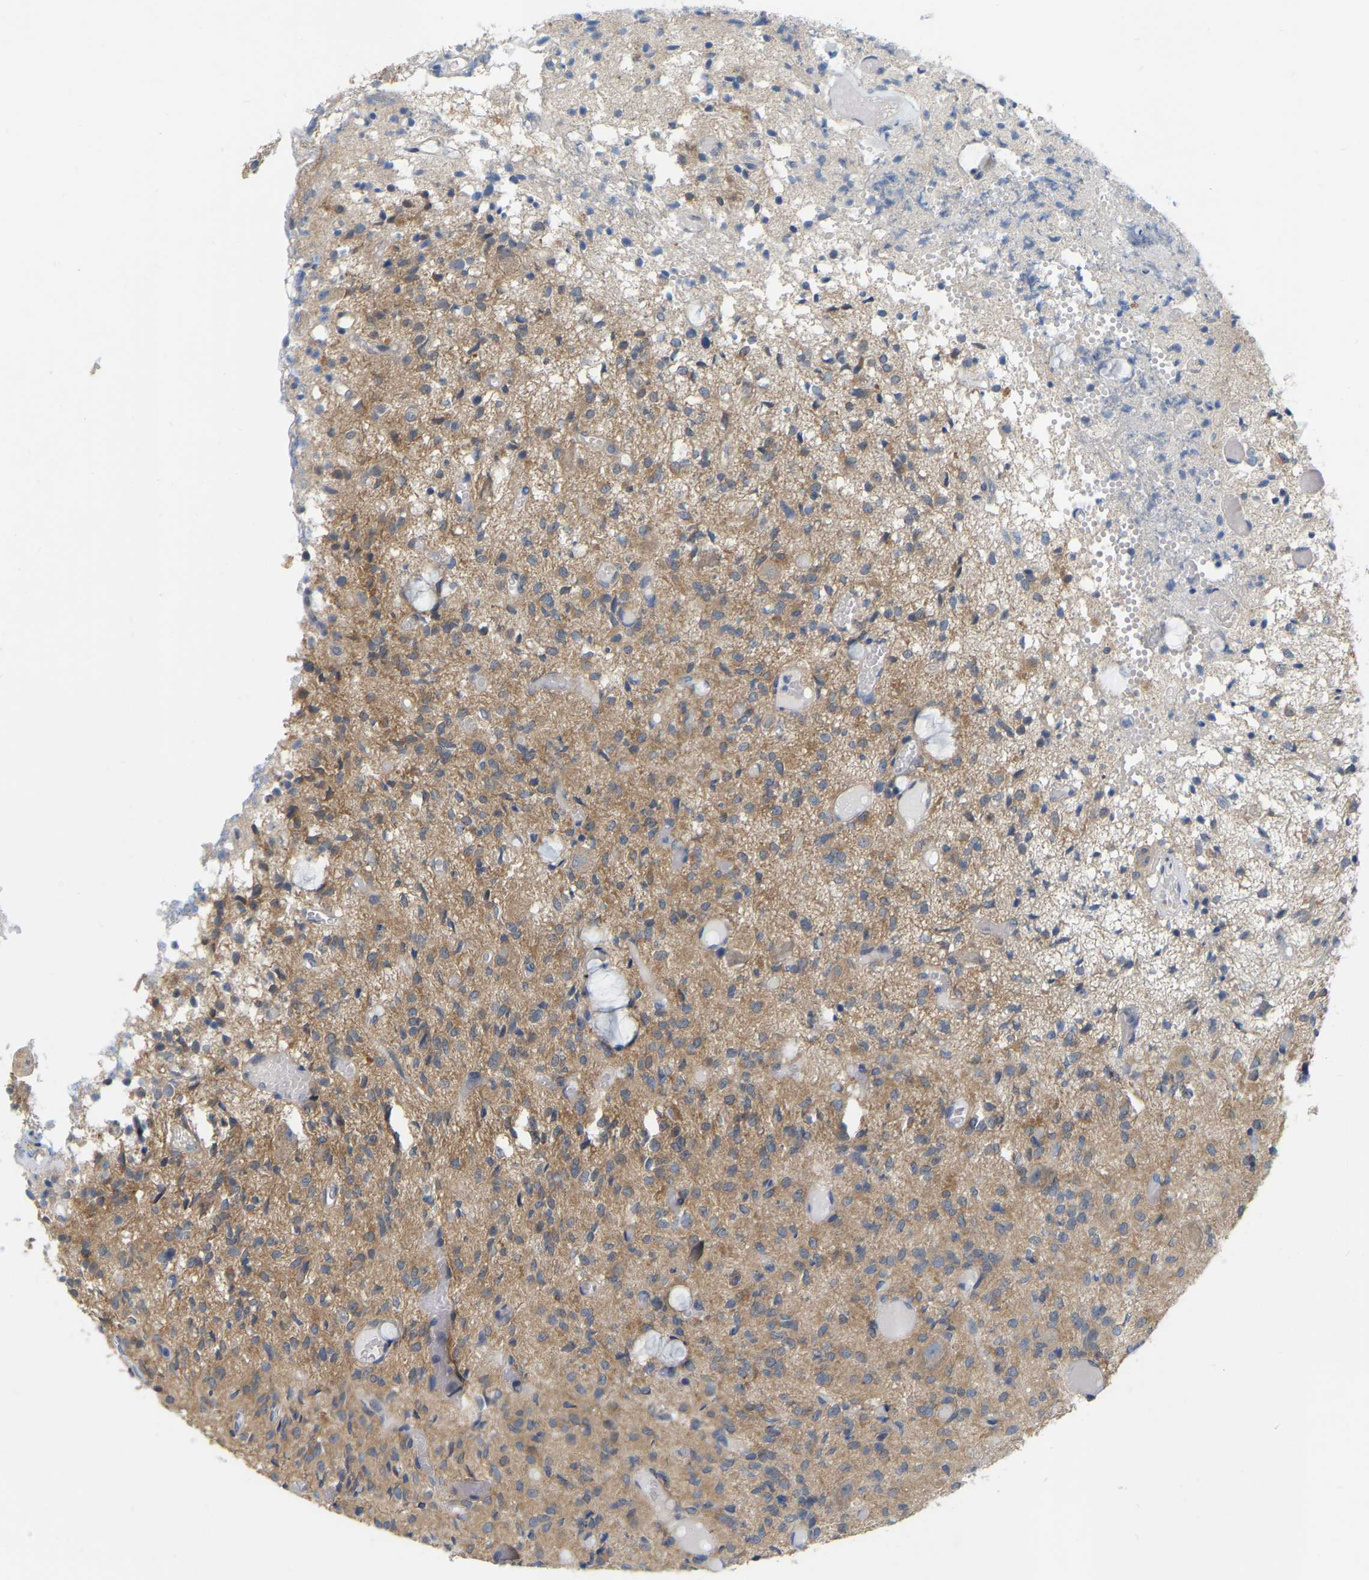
{"staining": {"intensity": "moderate", "quantity": "25%-75%", "location": "cytoplasmic/membranous"}, "tissue": "glioma", "cell_type": "Tumor cells", "image_type": "cancer", "snomed": [{"axis": "morphology", "description": "Glioma, malignant, High grade"}, {"axis": "topography", "description": "Brain"}], "caption": "A high-resolution image shows immunohistochemistry (IHC) staining of malignant high-grade glioma, which reveals moderate cytoplasmic/membranous expression in about 25%-75% of tumor cells.", "gene": "WIPI2", "patient": {"sex": "female", "age": 59}}